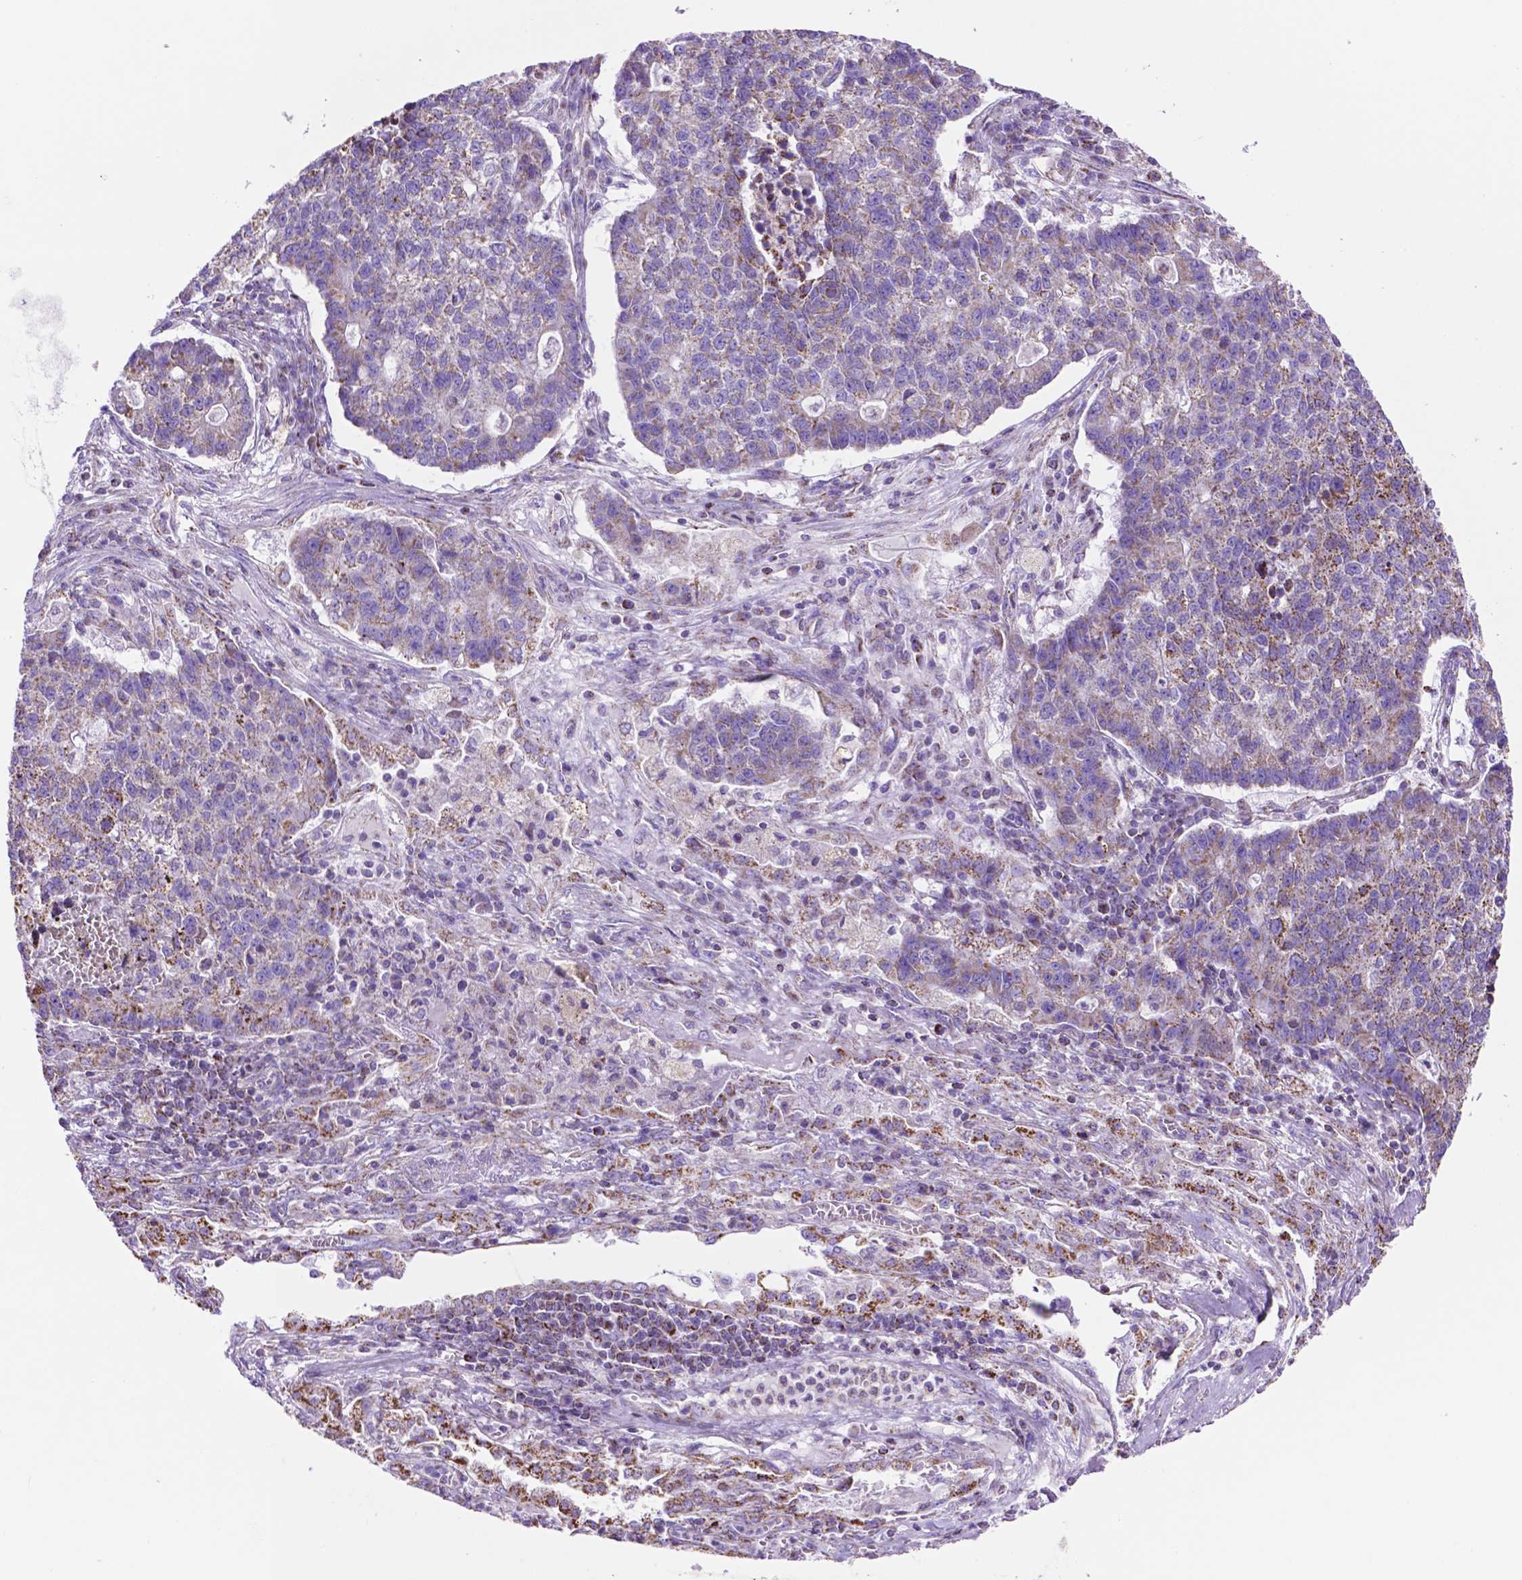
{"staining": {"intensity": "weak", "quantity": "25%-75%", "location": "cytoplasmic/membranous"}, "tissue": "lung cancer", "cell_type": "Tumor cells", "image_type": "cancer", "snomed": [{"axis": "morphology", "description": "Adenocarcinoma, NOS"}, {"axis": "topography", "description": "Lung"}], "caption": "Immunohistochemical staining of adenocarcinoma (lung) displays low levels of weak cytoplasmic/membranous staining in about 25%-75% of tumor cells. (DAB IHC, brown staining for protein, blue staining for nuclei).", "gene": "GDPD5", "patient": {"sex": "male", "age": 57}}